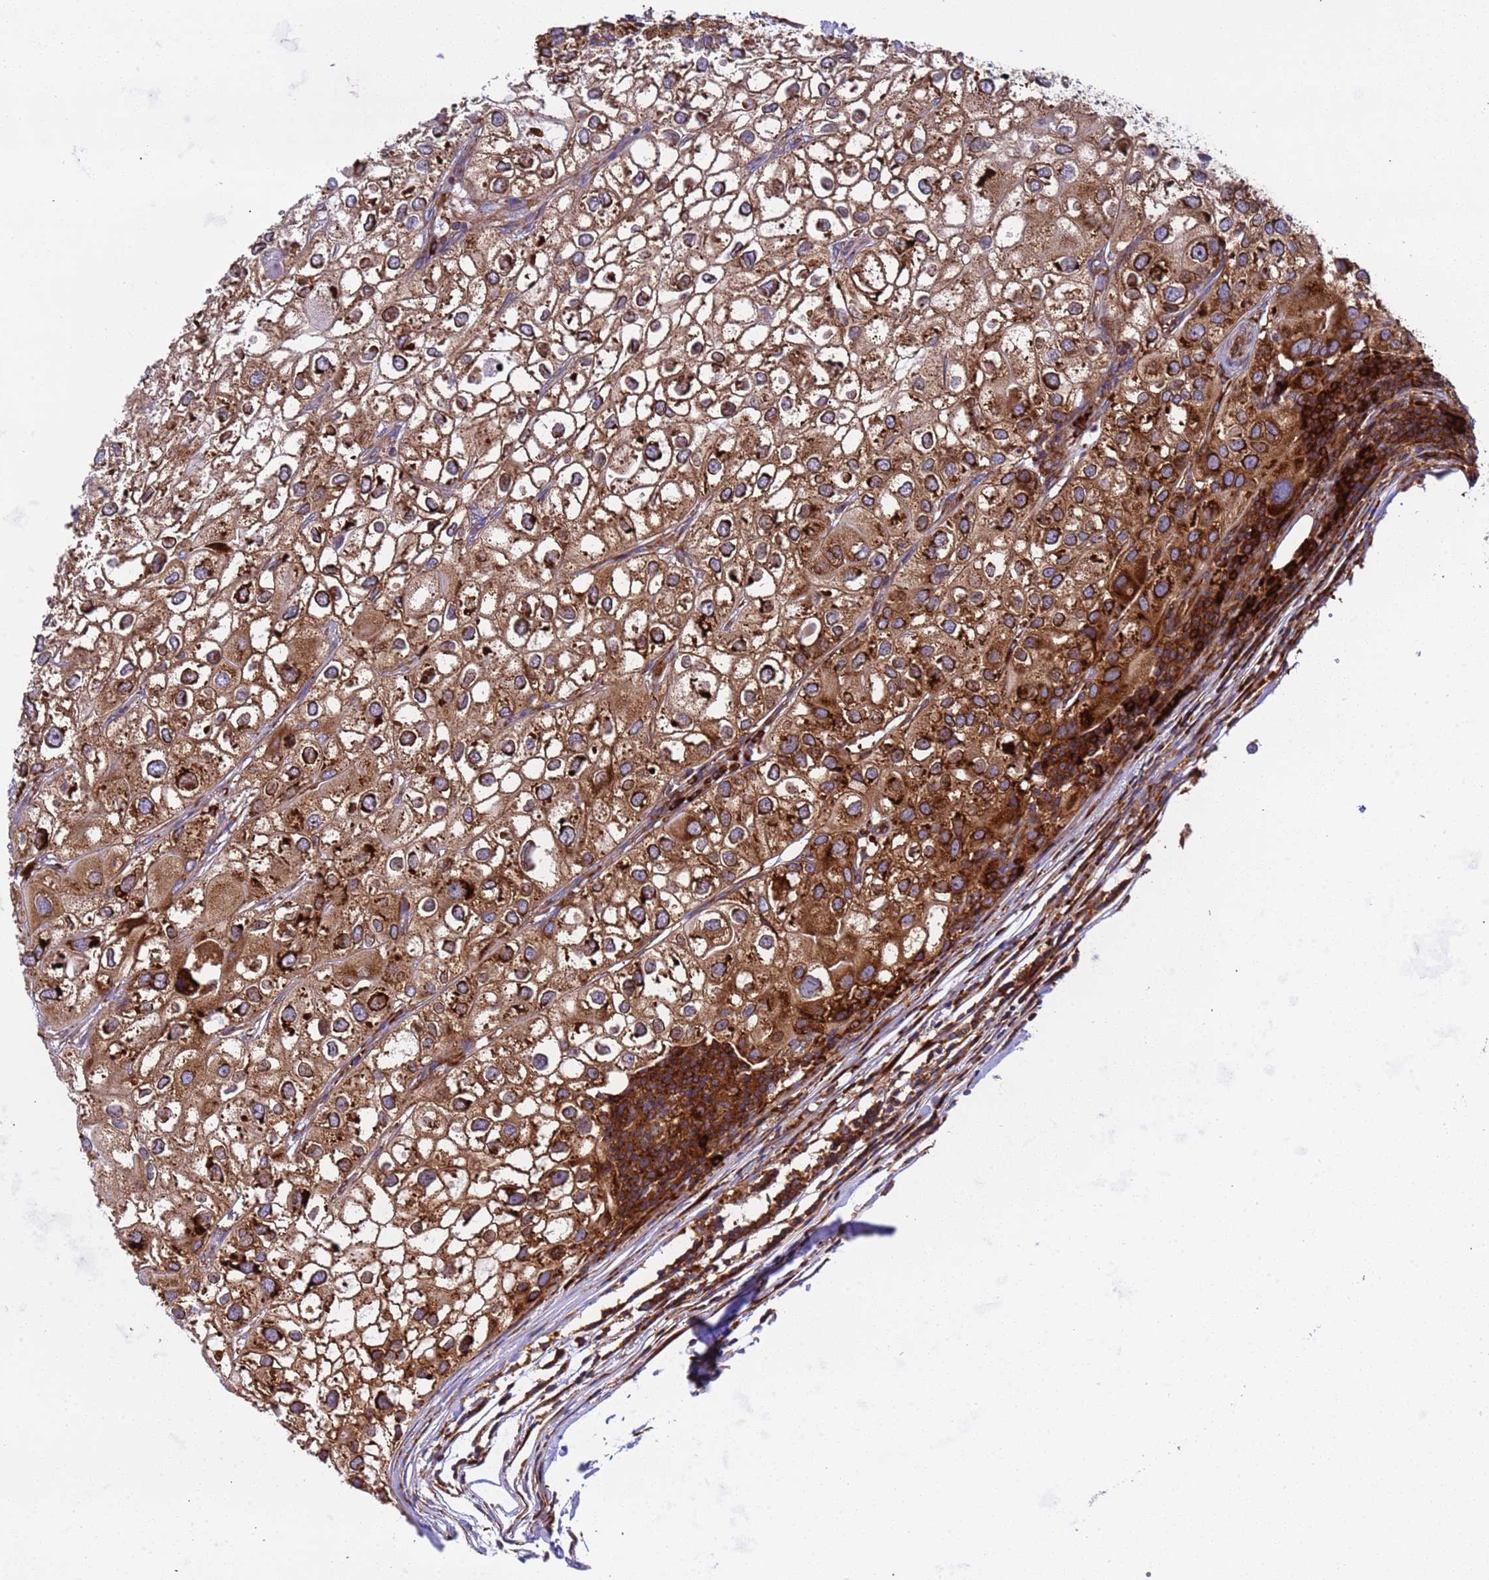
{"staining": {"intensity": "strong", "quantity": ">75%", "location": "cytoplasmic/membranous"}, "tissue": "urothelial cancer", "cell_type": "Tumor cells", "image_type": "cancer", "snomed": [{"axis": "morphology", "description": "Urothelial carcinoma, High grade"}, {"axis": "topography", "description": "Urinary bladder"}], "caption": "Immunohistochemistry of human urothelial cancer shows high levels of strong cytoplasmic/membranous positivity in approximately >75% of tumor cells.", "gene": "RPL36", "patient": {"sex": "male", "age": 64}}